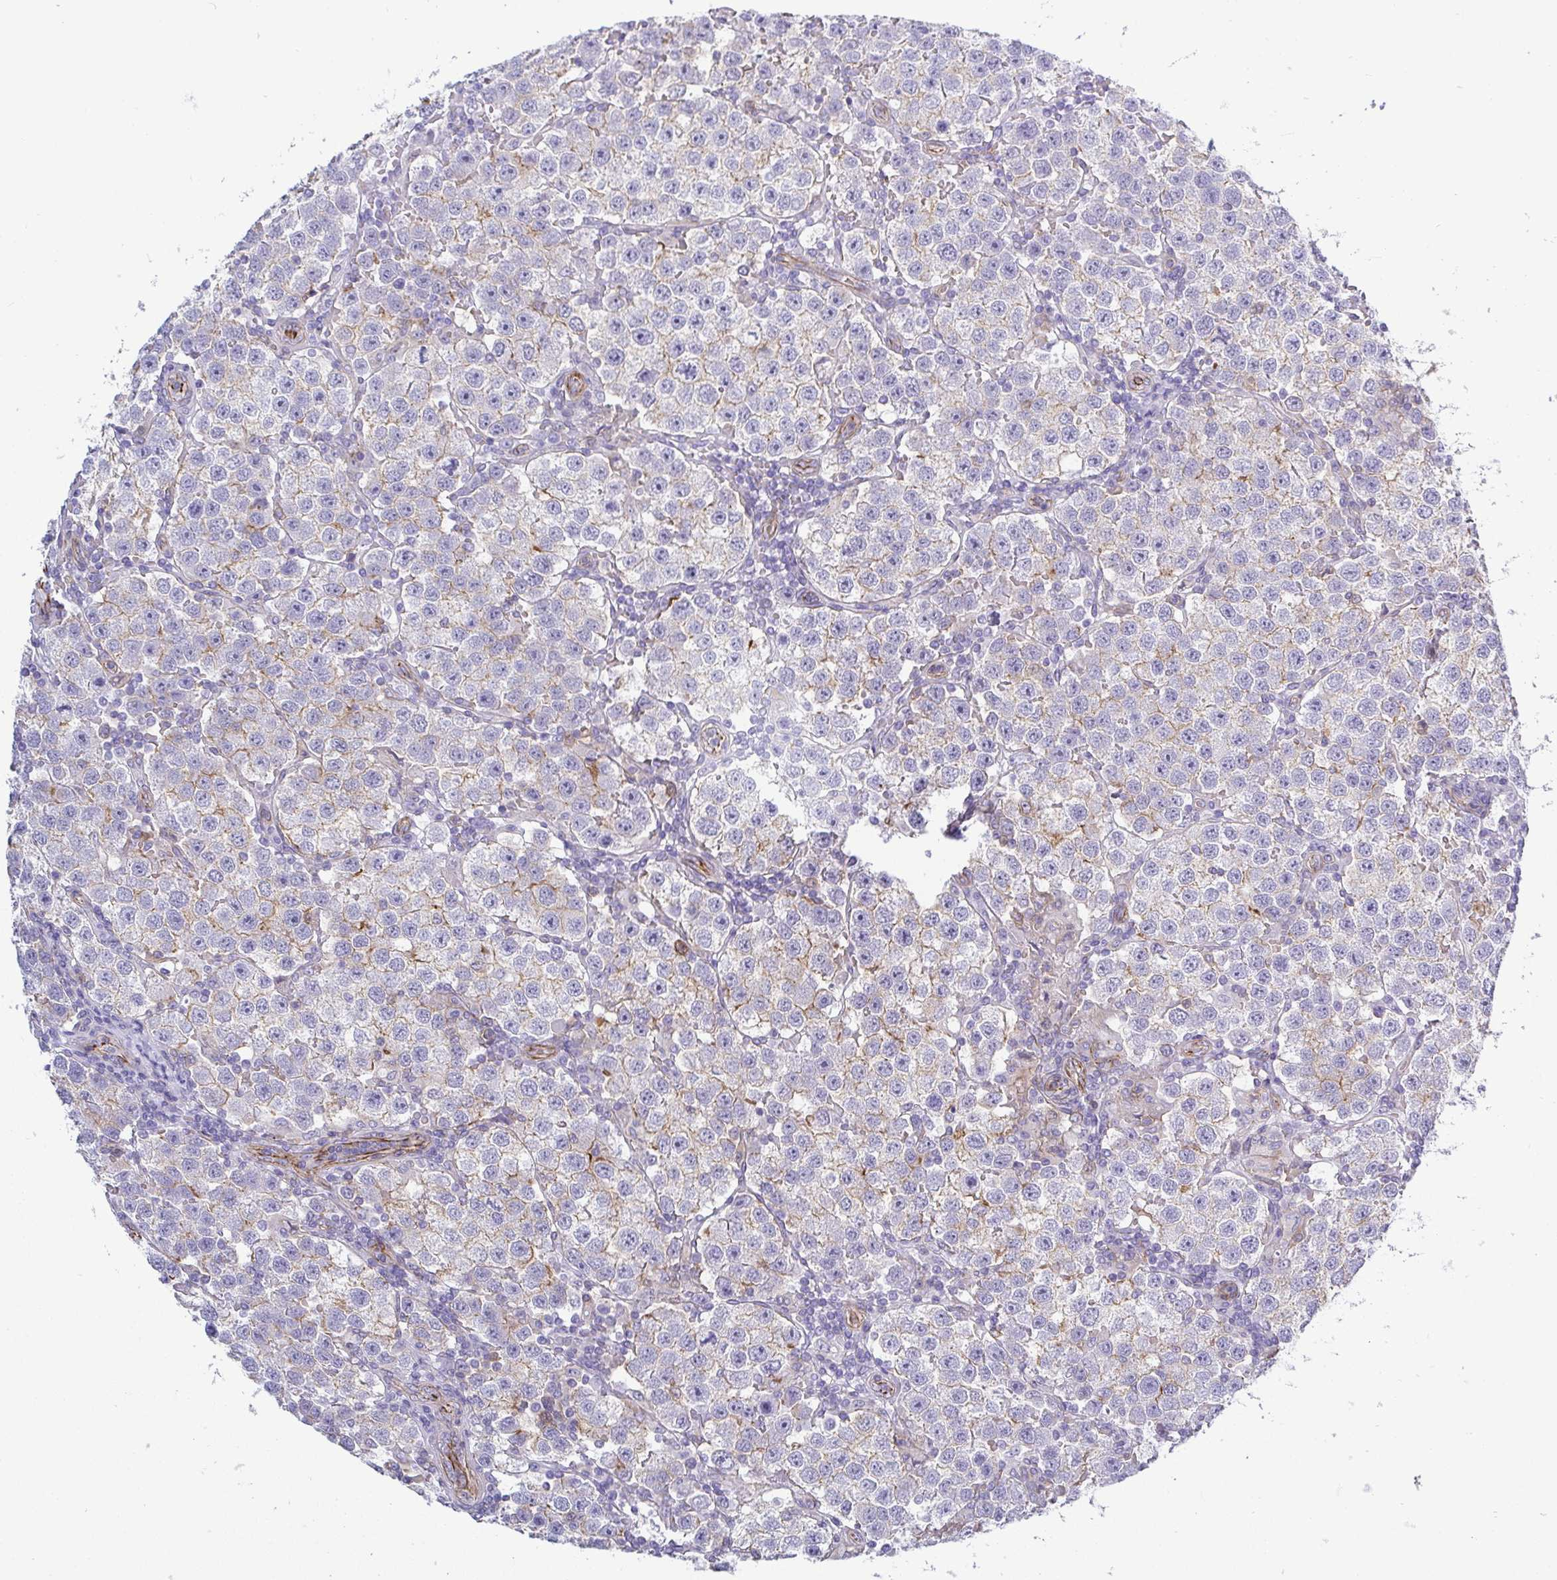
{"staining": {"intensity": "weak", "quantity": "25%-75%", "location": "cytoplasmic/membranous"}, "tissue": "testis cancer", "cell_type": "Tumor cells", "image_type": "cancer", "snomed": [{"axis": "morphology", "description": "Seminoma, NOS"}, {"axis": "topography", "description": "Testis"}], "caption": "Immunohistochemistry (IHC) (DAB (3,3'-diaminobenzidine)) staining of human seminoma (testis) reveals weak cytoplasmic/membranous protein staining in about 25%-75% of tumor cells.", "gene": "LIMA1", "patient": {"sex": "male", "age": 37}}